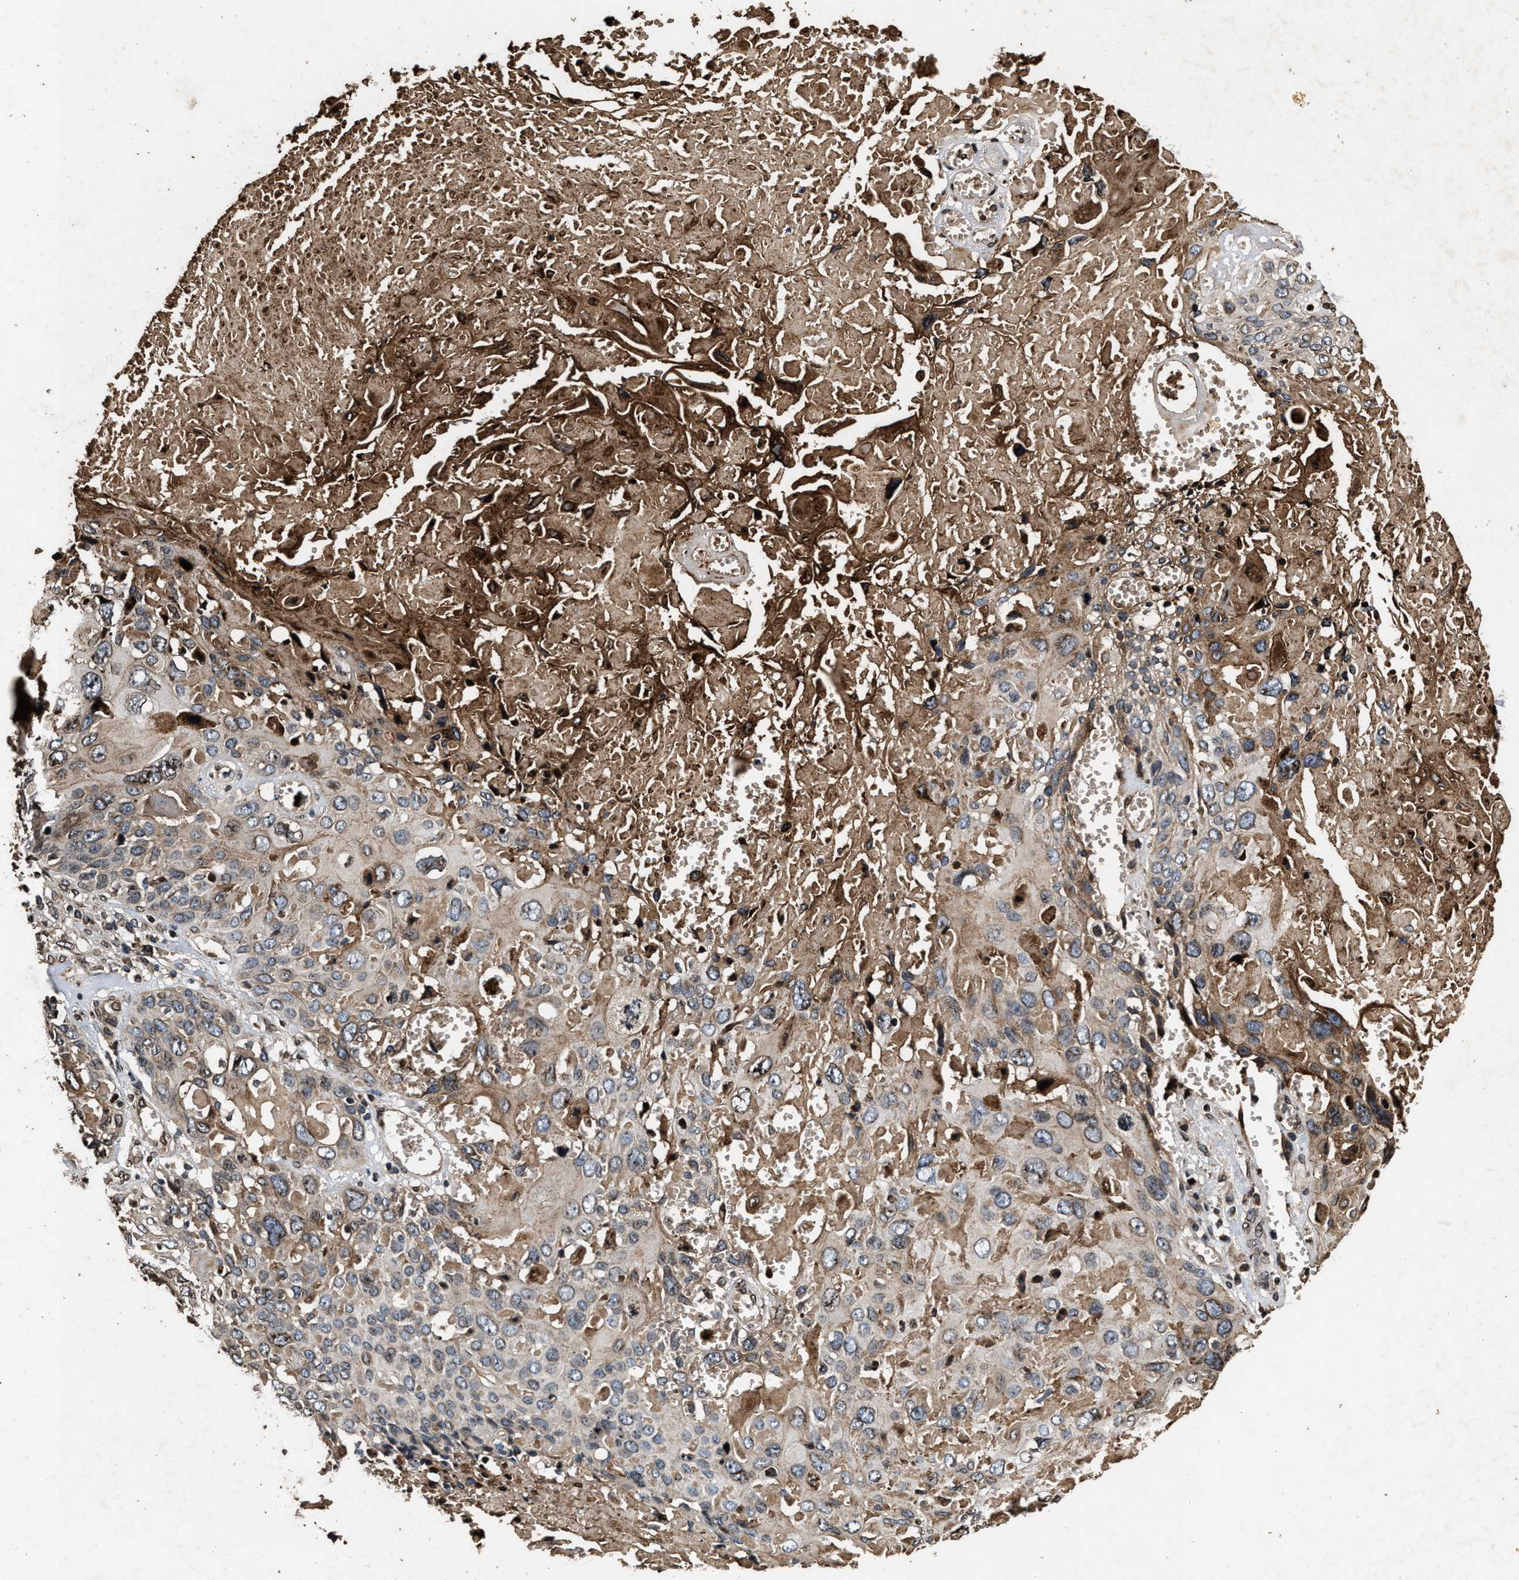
{"staining": {"intensity": "moderate", "quantity": ">75%", "location": "cytoplasmic/membranous"}, "tissue": "cervical cancer", "cell_type": "Tumor cells", "image_type": "cancer", "snomed": [{"axis": "morphology", "description": "Squamous cell carcinoma, NOS"}, {"axis": "topography", "description": "Cervix"}], "caption": "A medium amount of moderate cytoplasmic/membranous positivity is seen in approximately >75% of tumor cells in cervical cancer tissue.", "gene": "ACCS", "patient": {"sex": "female", "age": 74}}